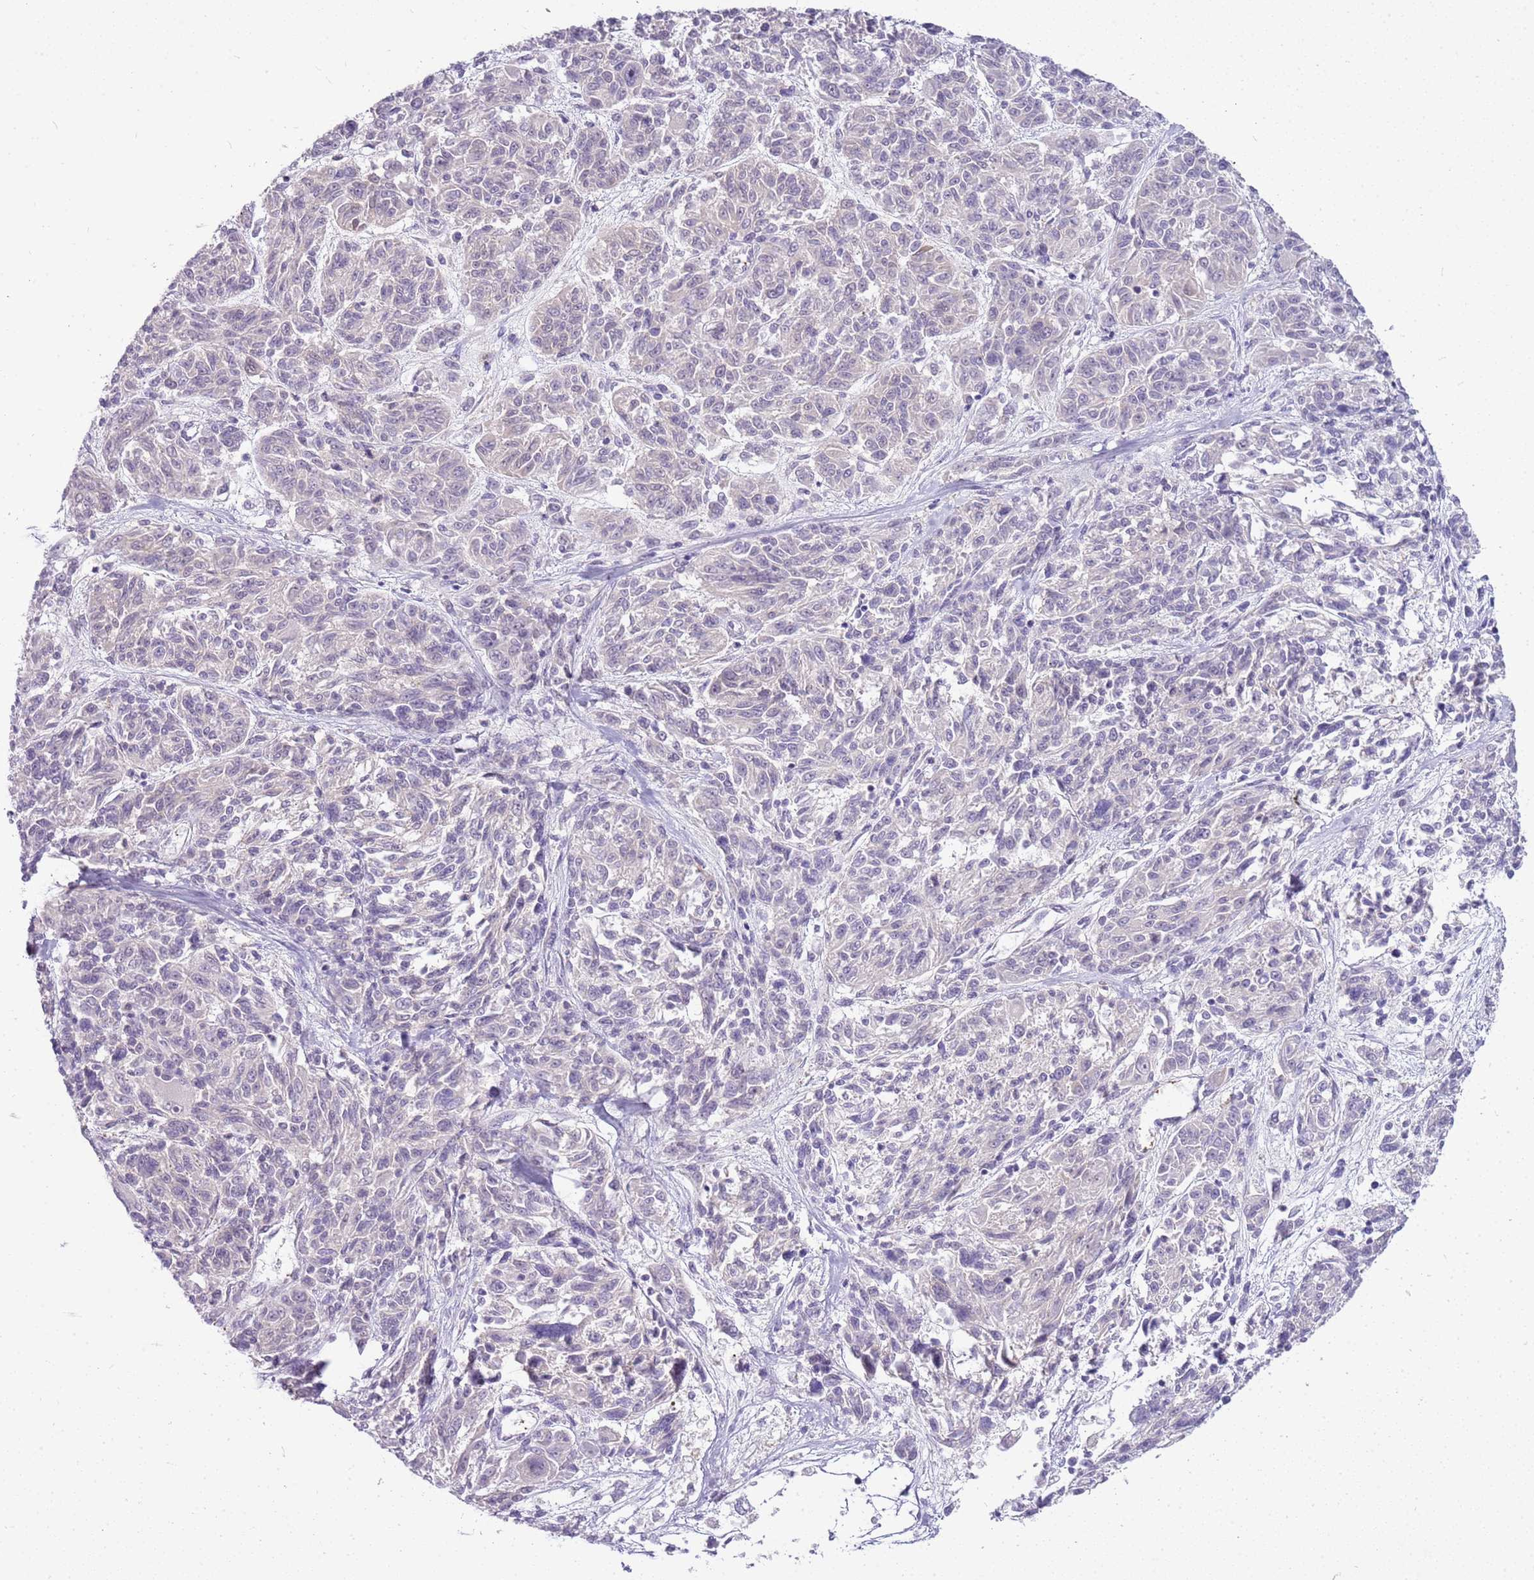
{"staining": {"intensity": "negative", "quantity": "none", "location": "none"}, "tissue": "melanoma", "cell_type": "Tumor cells", "image_type": "cancer", "snomed": [{"axis": "morphology", "description": "Malignant melanoma, NOS"}, {"axis": "topography", "description": "Skin"}], "caption": "Tumor cells show no significant positivity in malignant melanoma.", "gene": "CAPN7", "patient": {"sex": "male", "age": 53}}